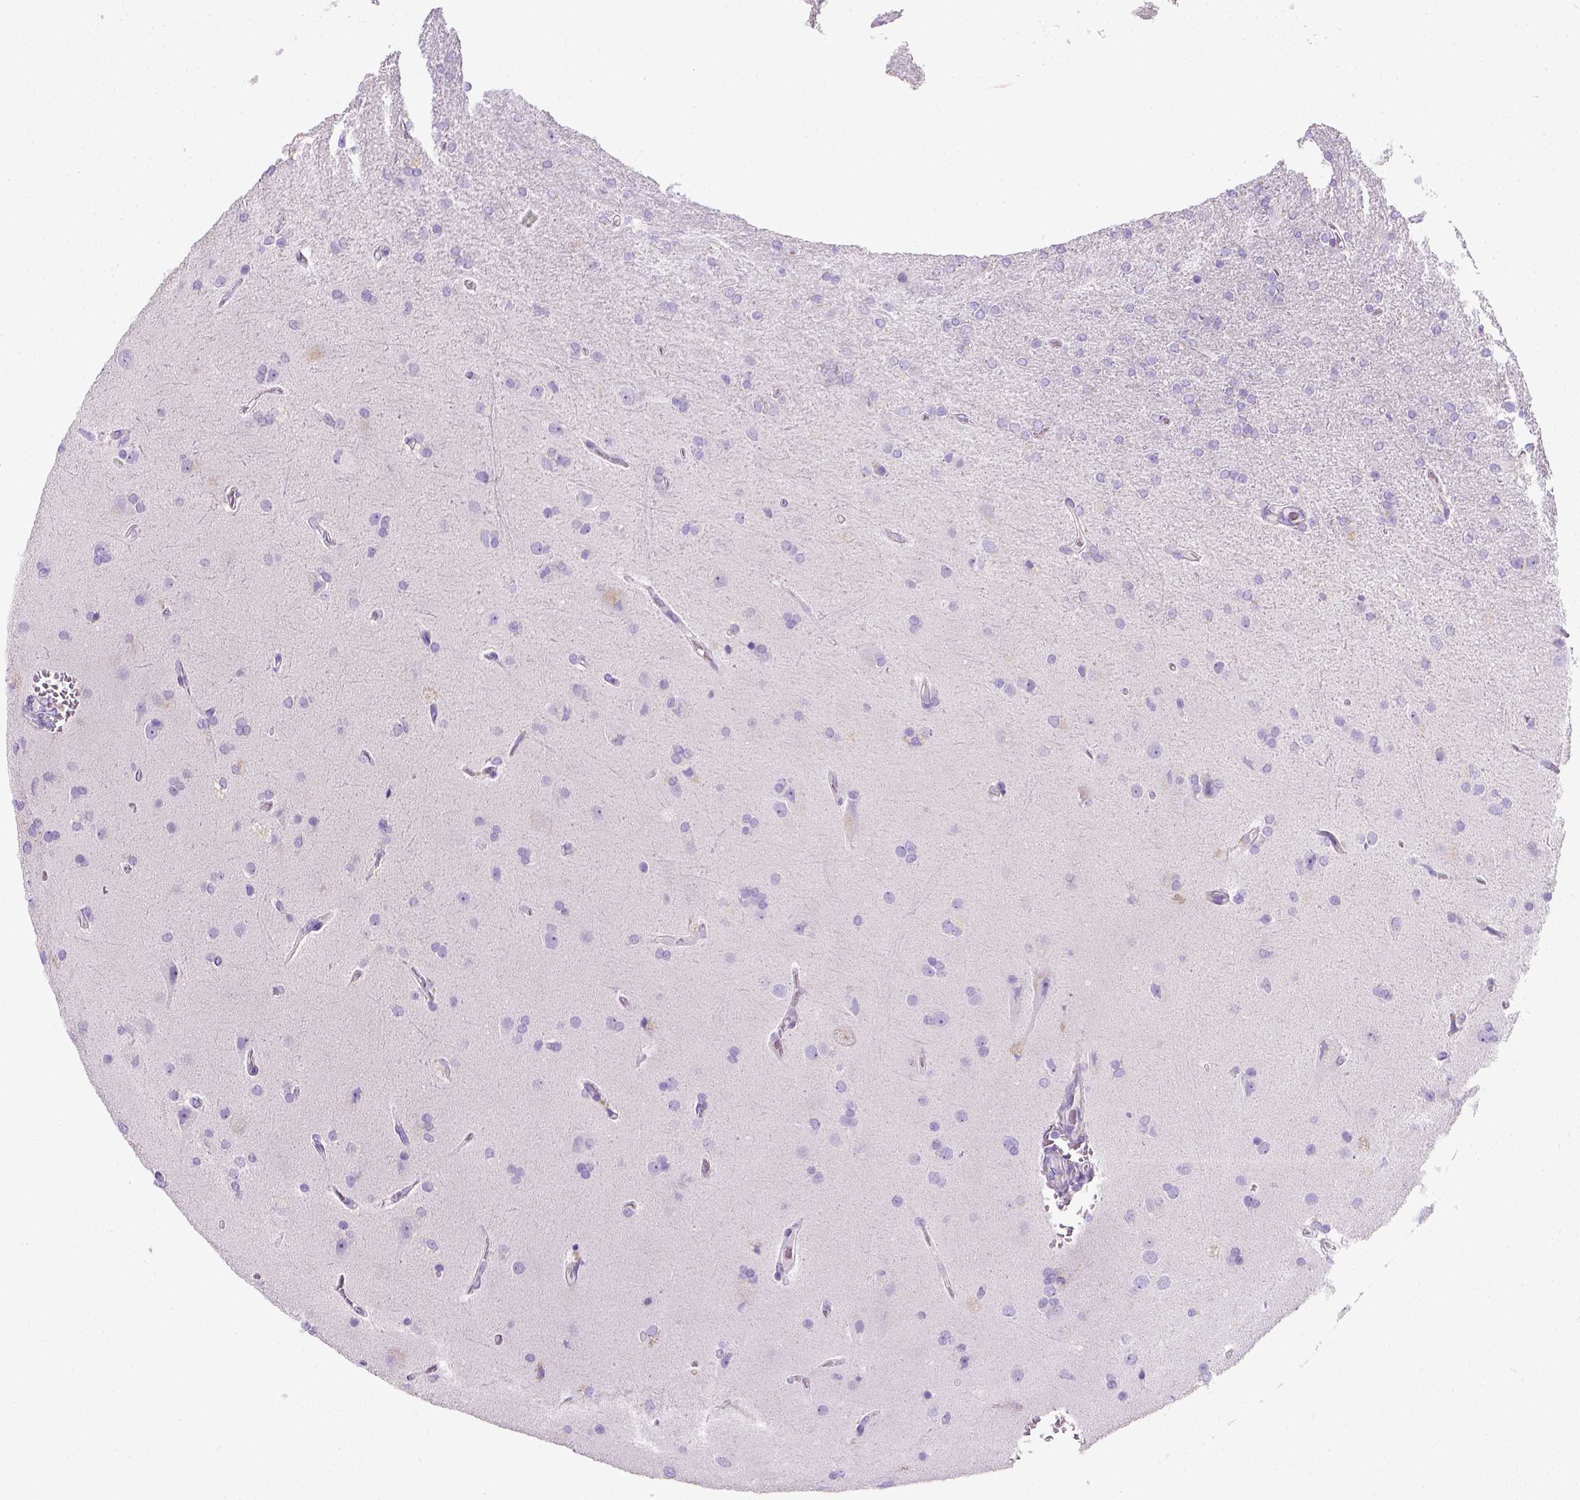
{"staining": {"intensity": "negative", "quantity": "none", "location": "none"}, "tissue": "glioma", "cell_type": "Tumor cells", "image_type": "cancer", "snomed": [{"axis": "morphology", "description": "Glioma, malignant, High grade"}, {"axis": "topography", "description": "Cerebral cortex"}], "caption": "This is an IHC micrograph of malignant glioma (high-grade). There is no staining in tumor cells.", "gene": "KRT71", "patient": {"sex": "male", "age": 70}}